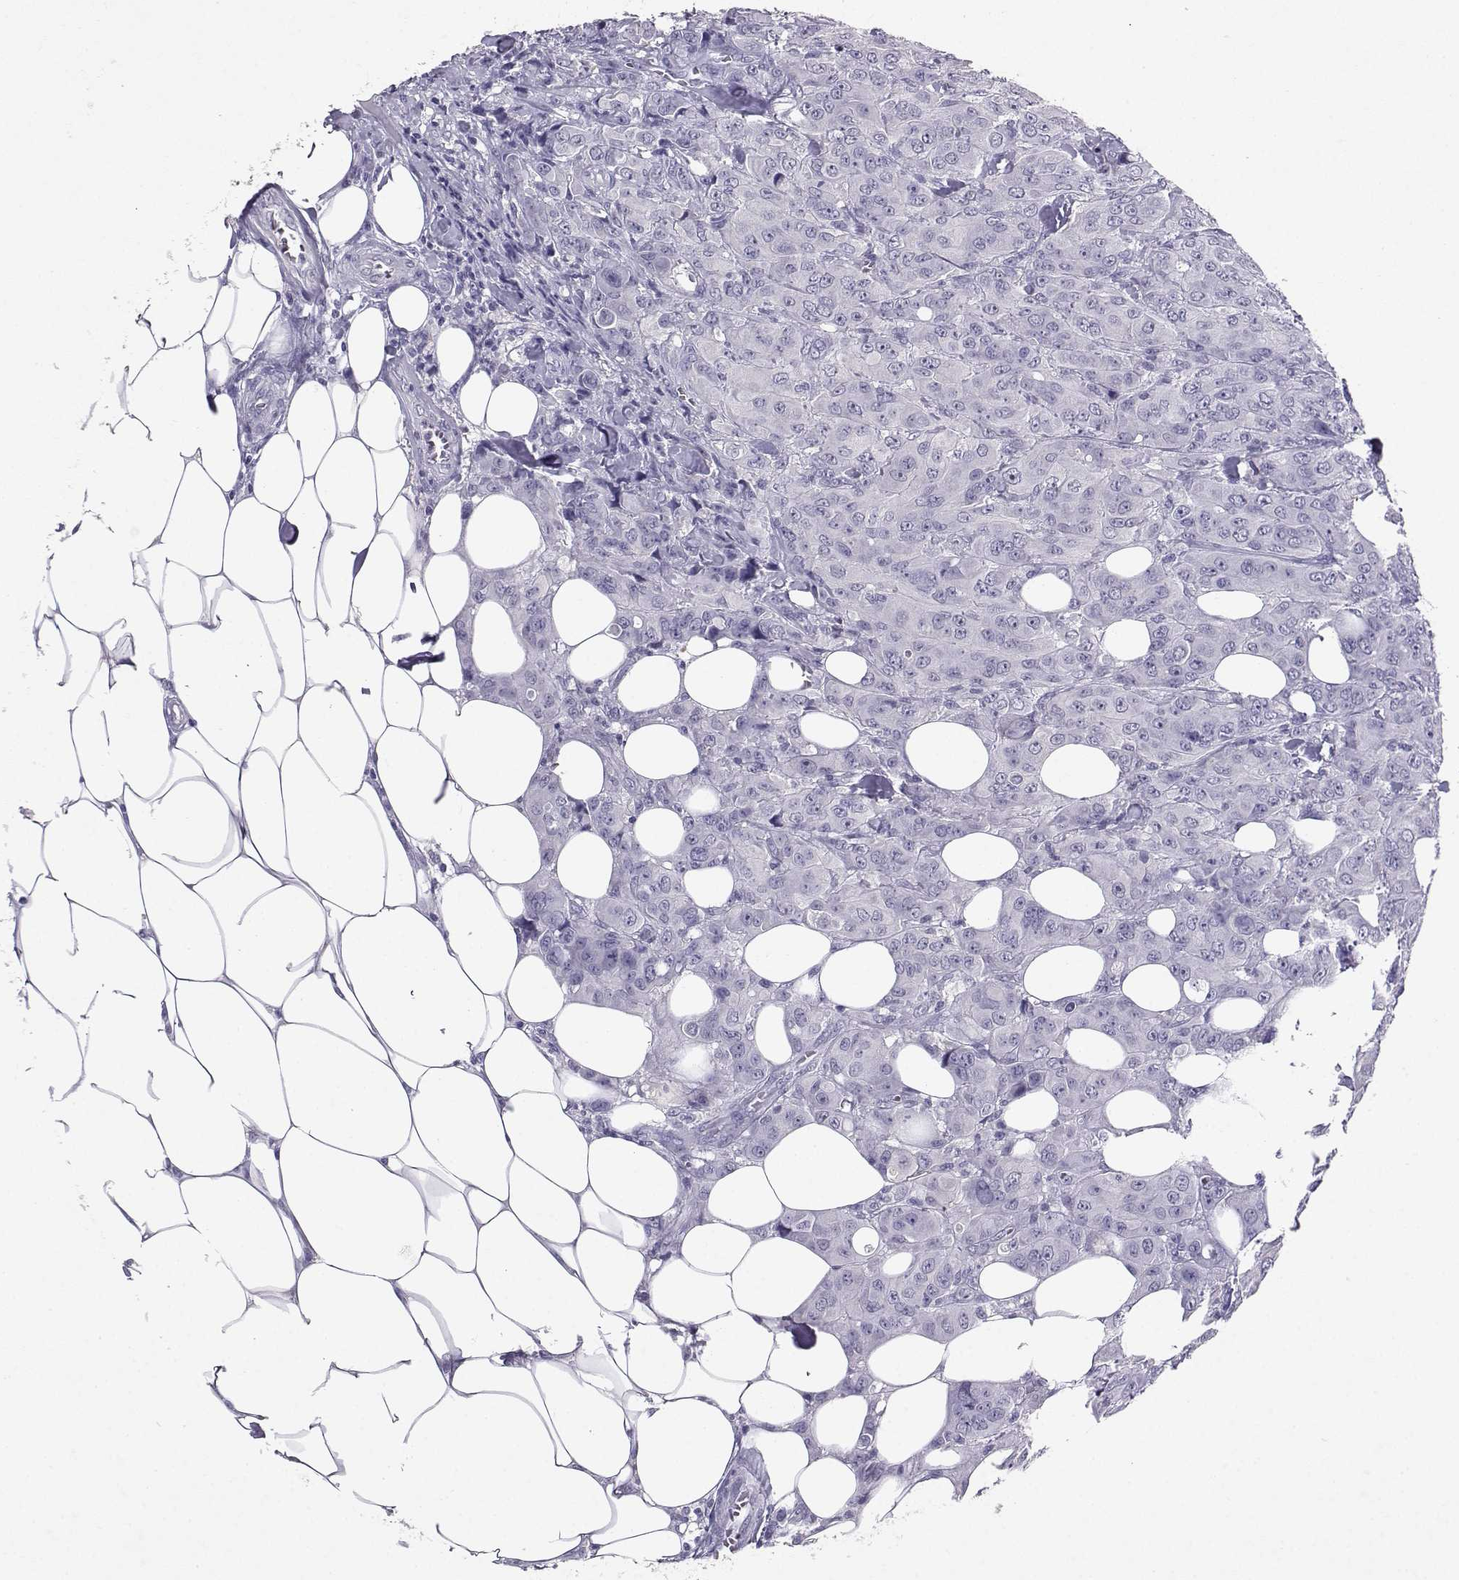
{"staining": {"intensity": "negative", "quantity": "none", "location": "none"}, "tissue": "breast cancer", "cell_type": "Tumor cells", "image_type": "cancer", "snomed": [{"axis": "morphology", "description": "Duct carcinoma"}, {"axis": "topography", "description": "Breast"}], "caption": "Immunohistochemical staining of human infiltrating ductal carcinoma (breast) demonstrates no significant staining in tumor cells.", "gene": "TBR1", "patient": {"sex": "female", "age": 43}}